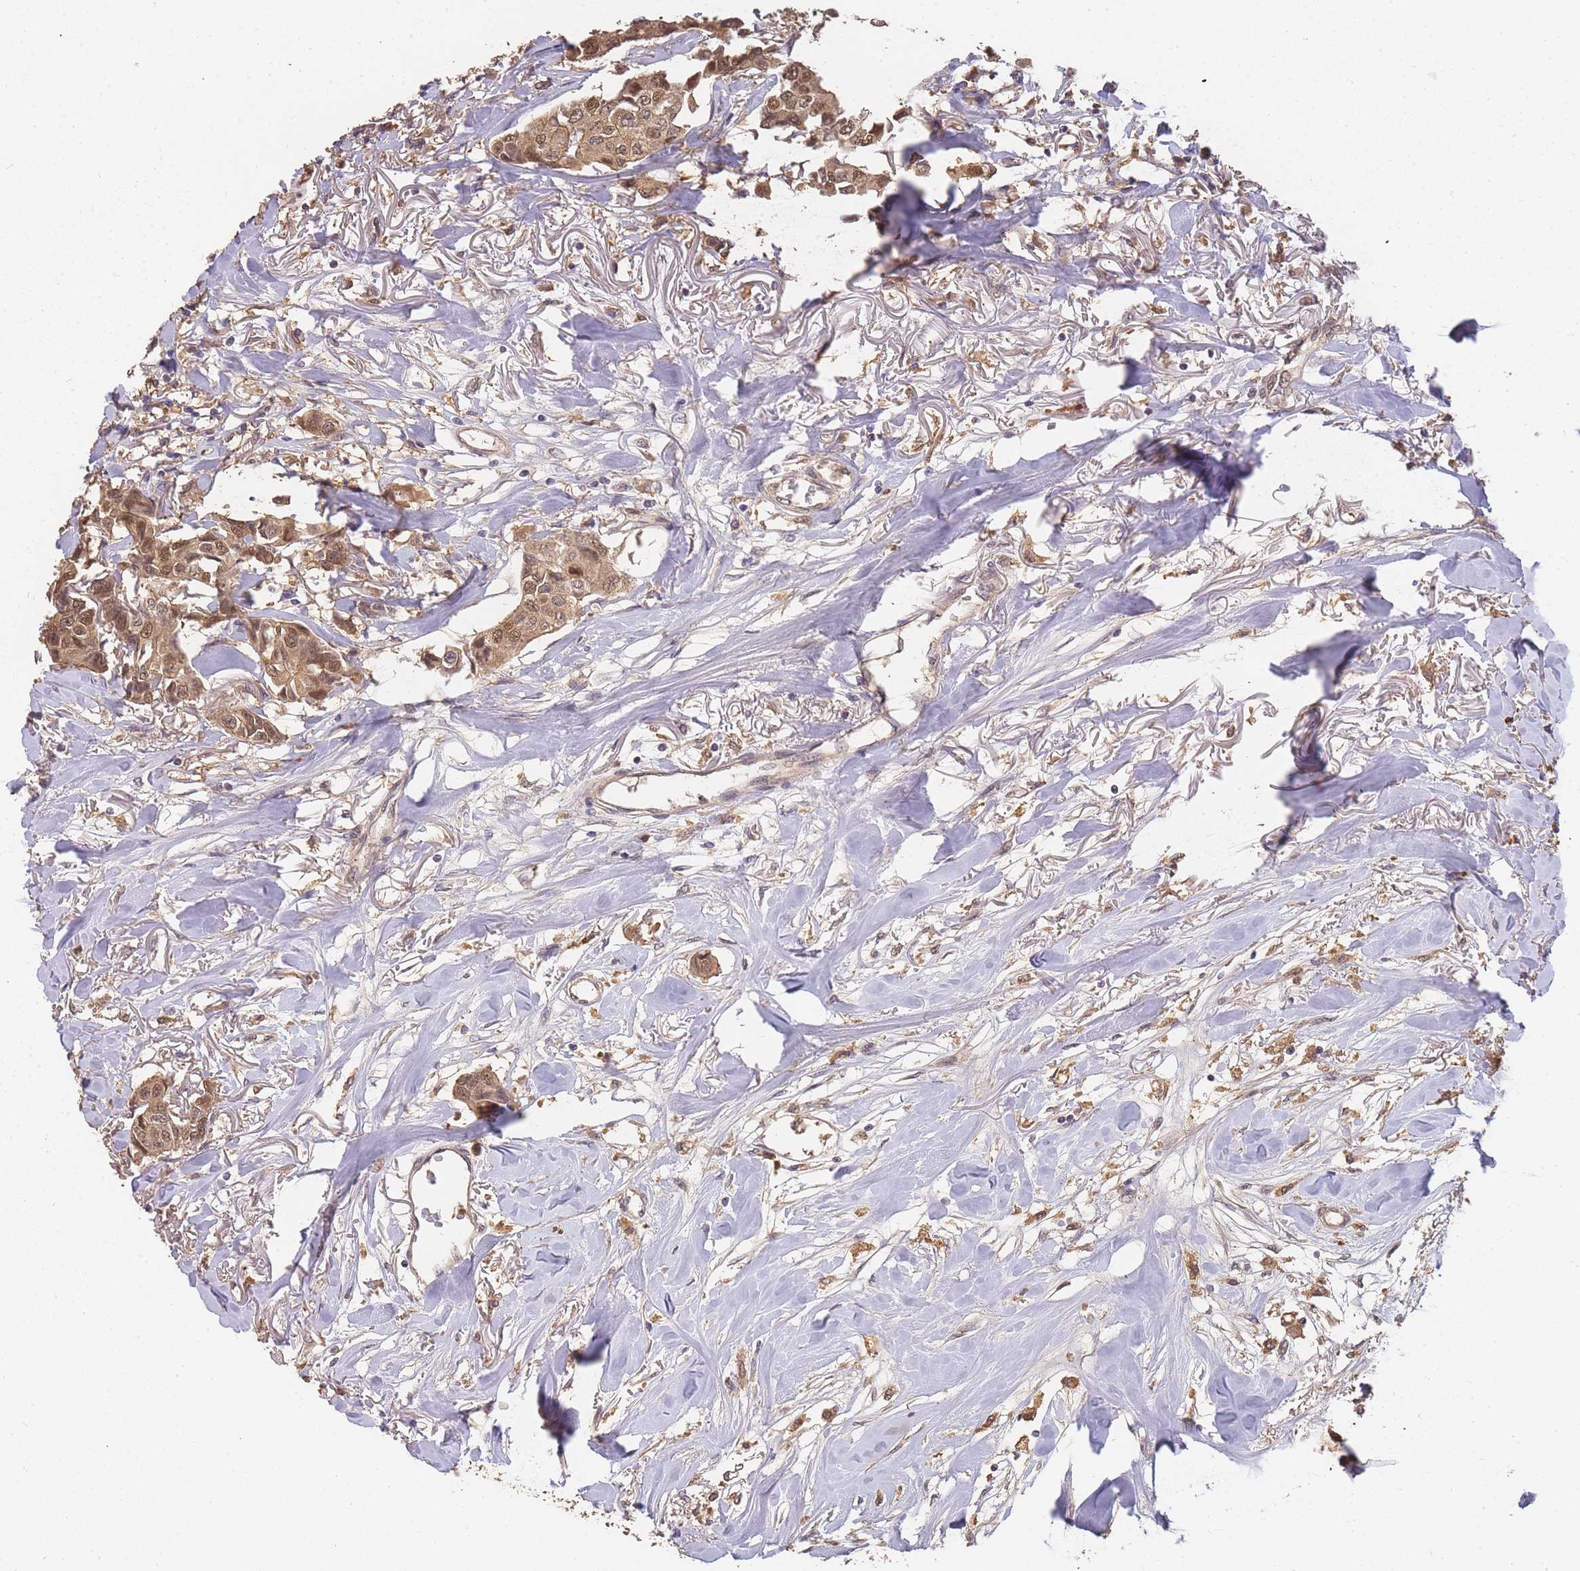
{"staining": {"intensity": "strong", "quantity": ">75%", "location": "cytoplasmic/membranous,nuclear"}, "tissue": "breast cancer", "cell_type": "Tumor cells", "image_type": "cancer", "snomed": [{"axis": "morphology", "description": "Duct carcinoma"}, {"axis": "topography", "description": "Breast"}], "caption": "This is an image of immunohistochemistry staining of breast intraductal carcinoma, which shows strong positivity in the cytoplasmic/membranous and nuclear of tumor cells.", "gene": "CDKN2AIPNL", "patient": {"sex": "female", "age": 80}}